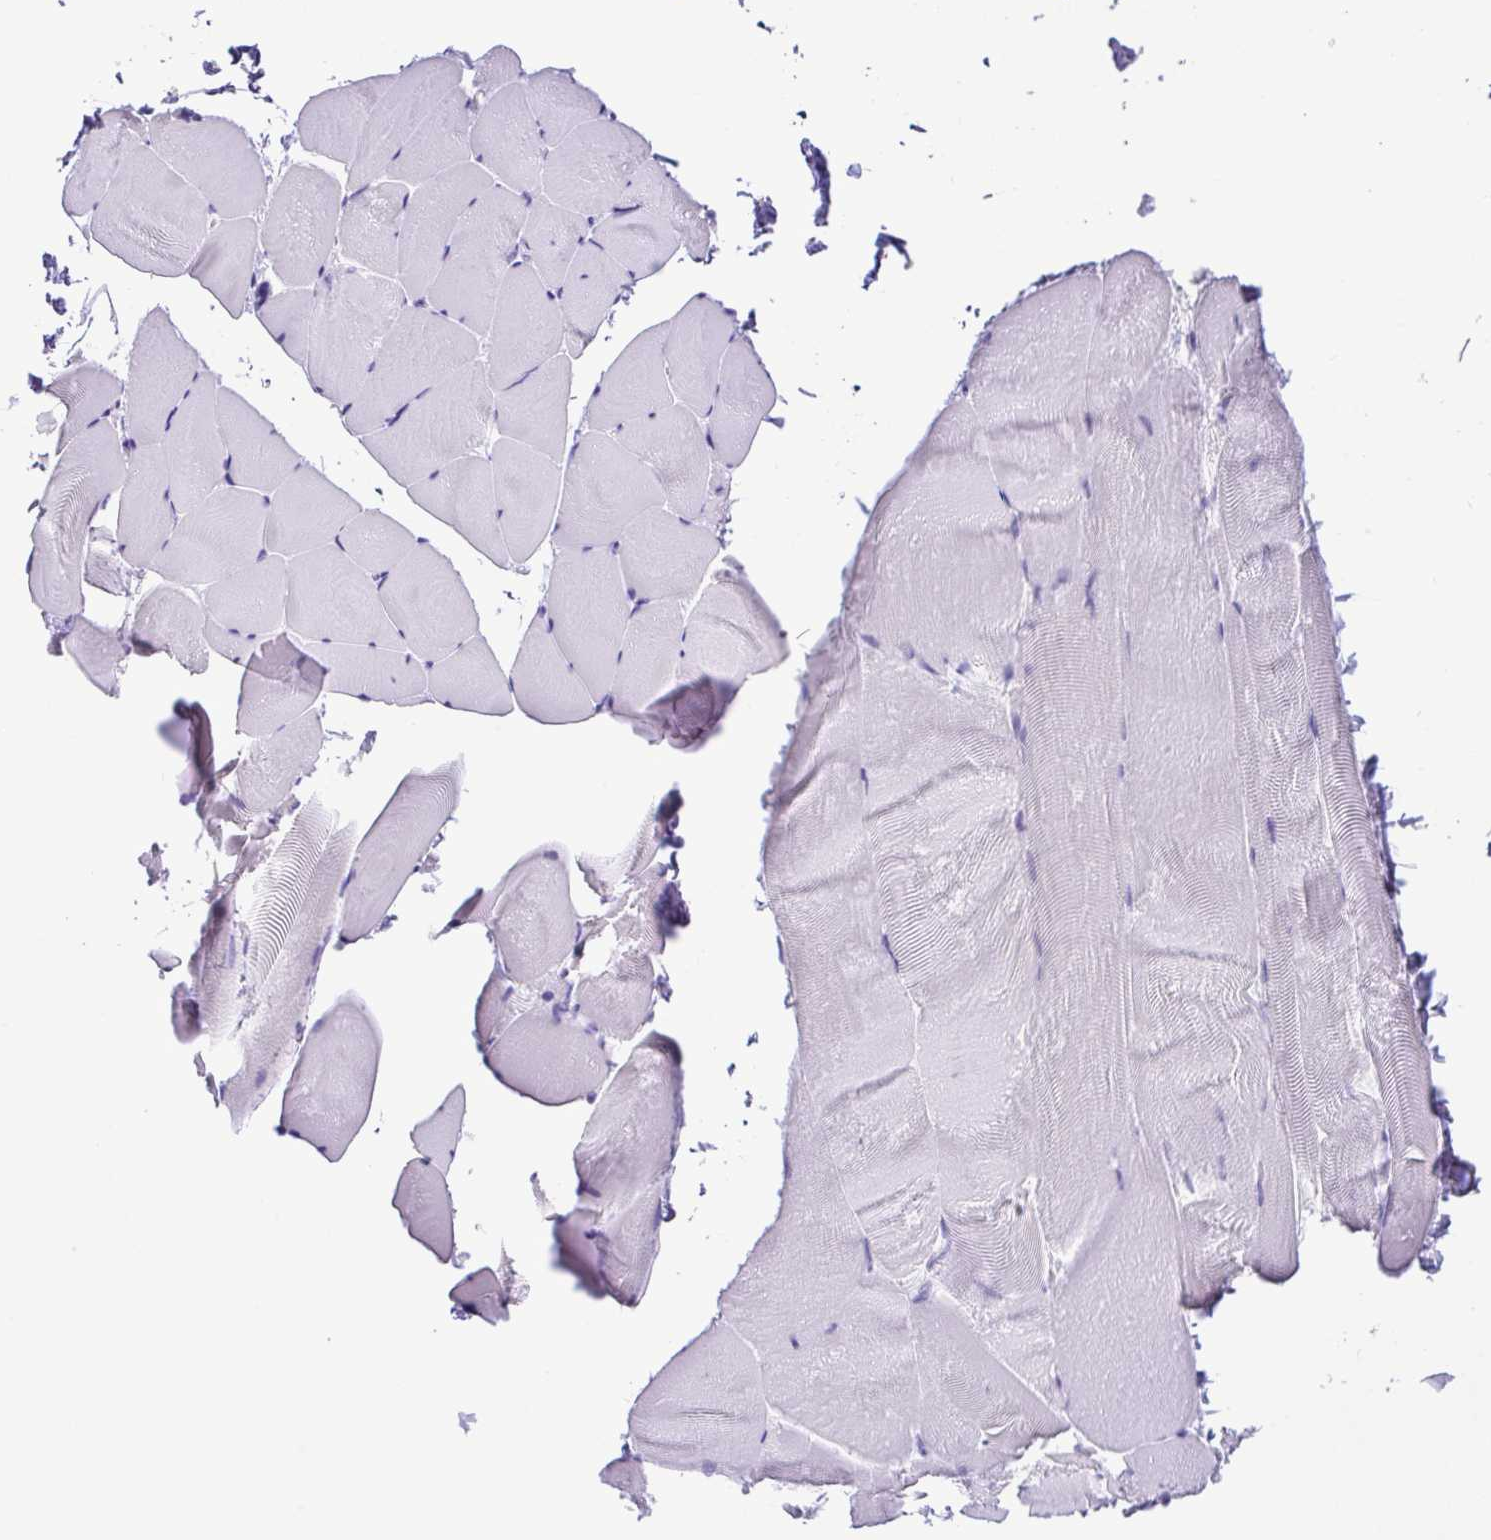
{"staining": {"intensity": "negative", "quantity": "none", "location": "none"}, "tissue": "skeletal muscle", "cell_type": "Myocytes", "image_type": "normal", "snomed": [{"axis": "morphology", "description": "Normal tissue, NOS"}, {"axis": "topography", "description": "Skeletal muscle"}], "caption": "The micrograph reveals no staining of myocytes in benign skeletal muscle. (DAB immunohistochemistry with hematoxylin counter stain).", "gene": "OVGP1", "patient": {"sex": "female", "age": 64}}